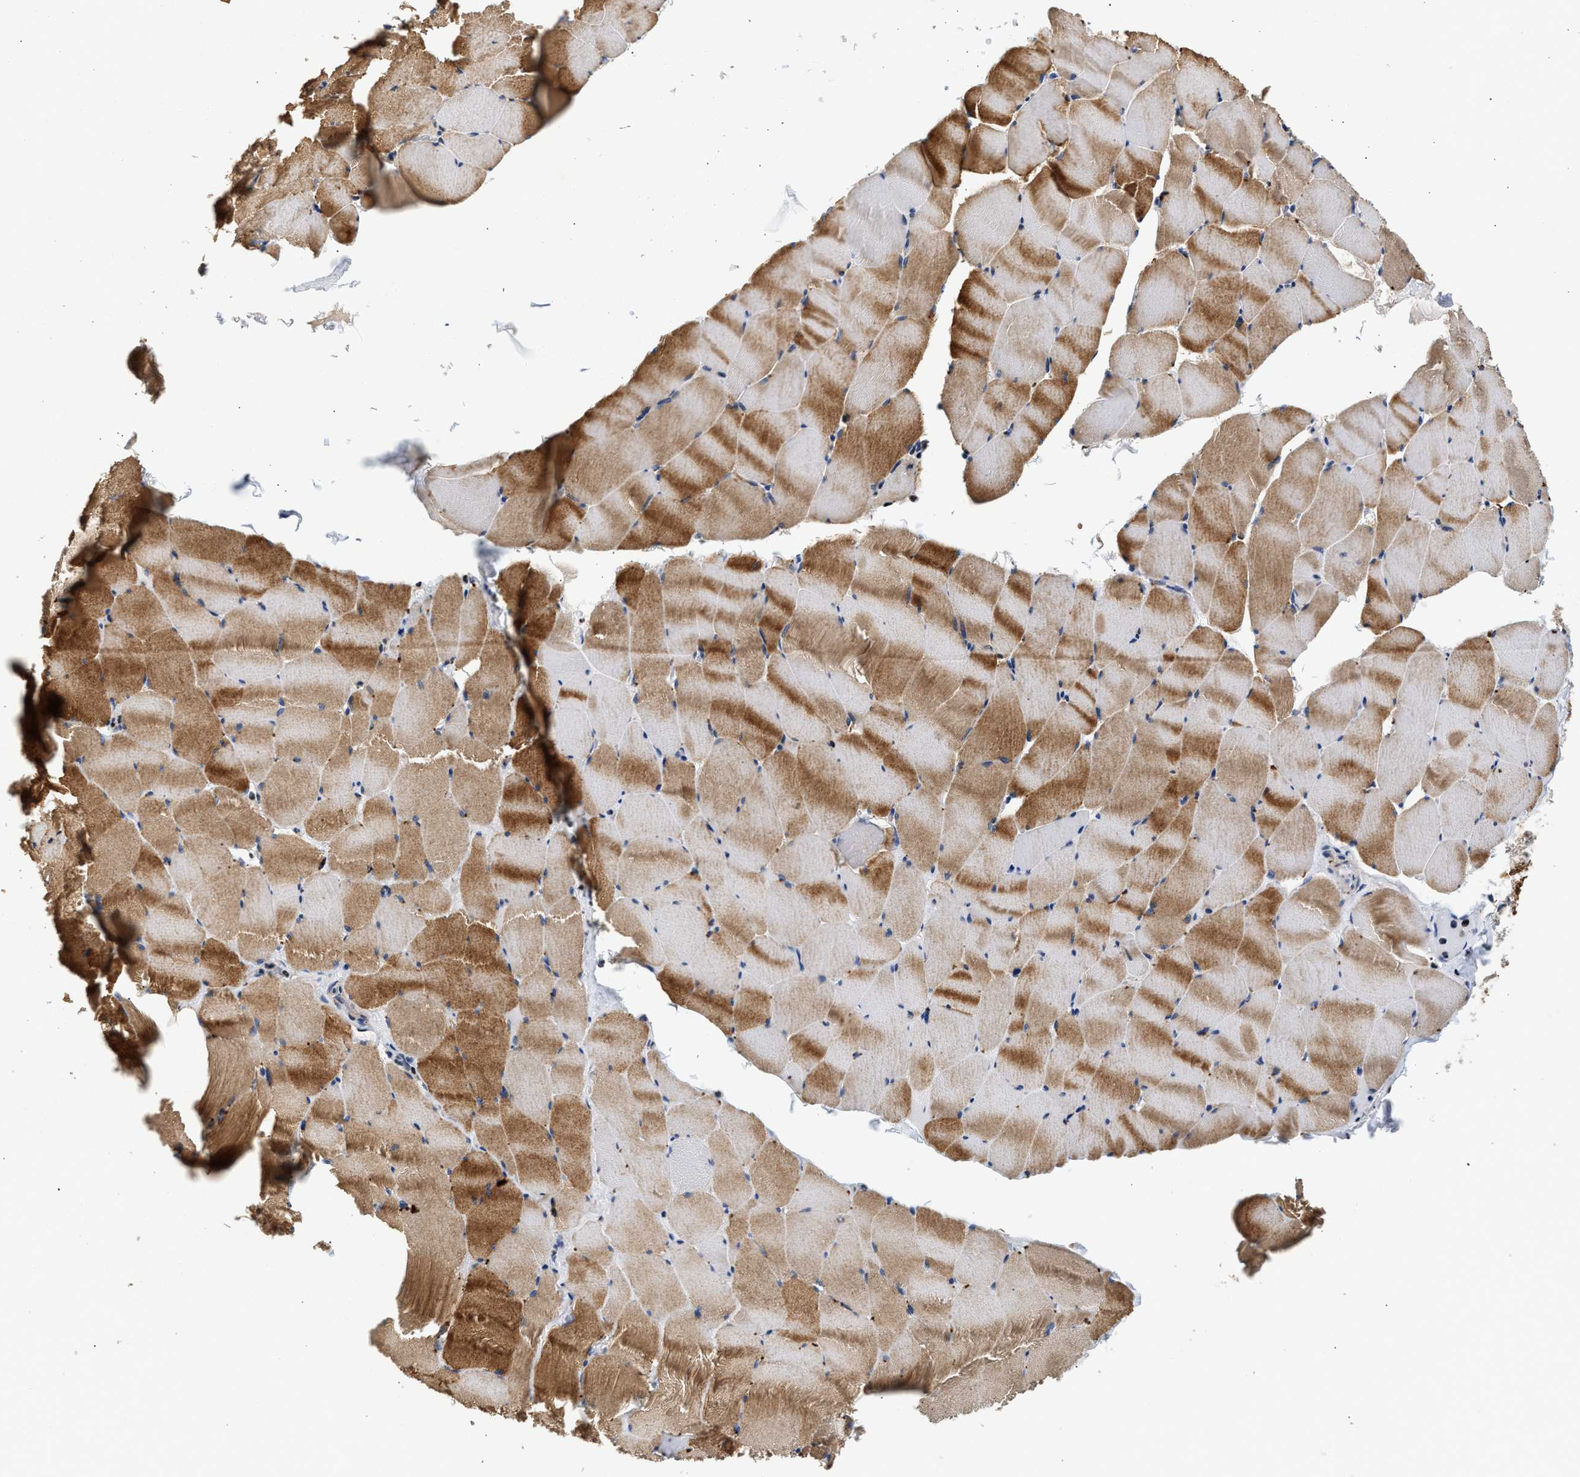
{"staining": {"intensity": "strong", "quantity": ">75%", "location": "cytoplasmic/membranous"}, "tissue": "skeletal muscle", "cell_type": "Myocytes", "image_type": "normal", "snomed": [{"axis": "morphology", "description": "Normal tissue, NOS"}, {"axis": "topography", "description": "Skeletal muscle"}], "caption": "A high amount of strong cytoplasmic/membranous expression is seen in approximately >75% of myocytes in normal skeletal muscle. (Brightfield microscopy of DAB IHC at high magnification).", "gene": "PPM1L", "patient": {"sex": "male", "age": 62}}